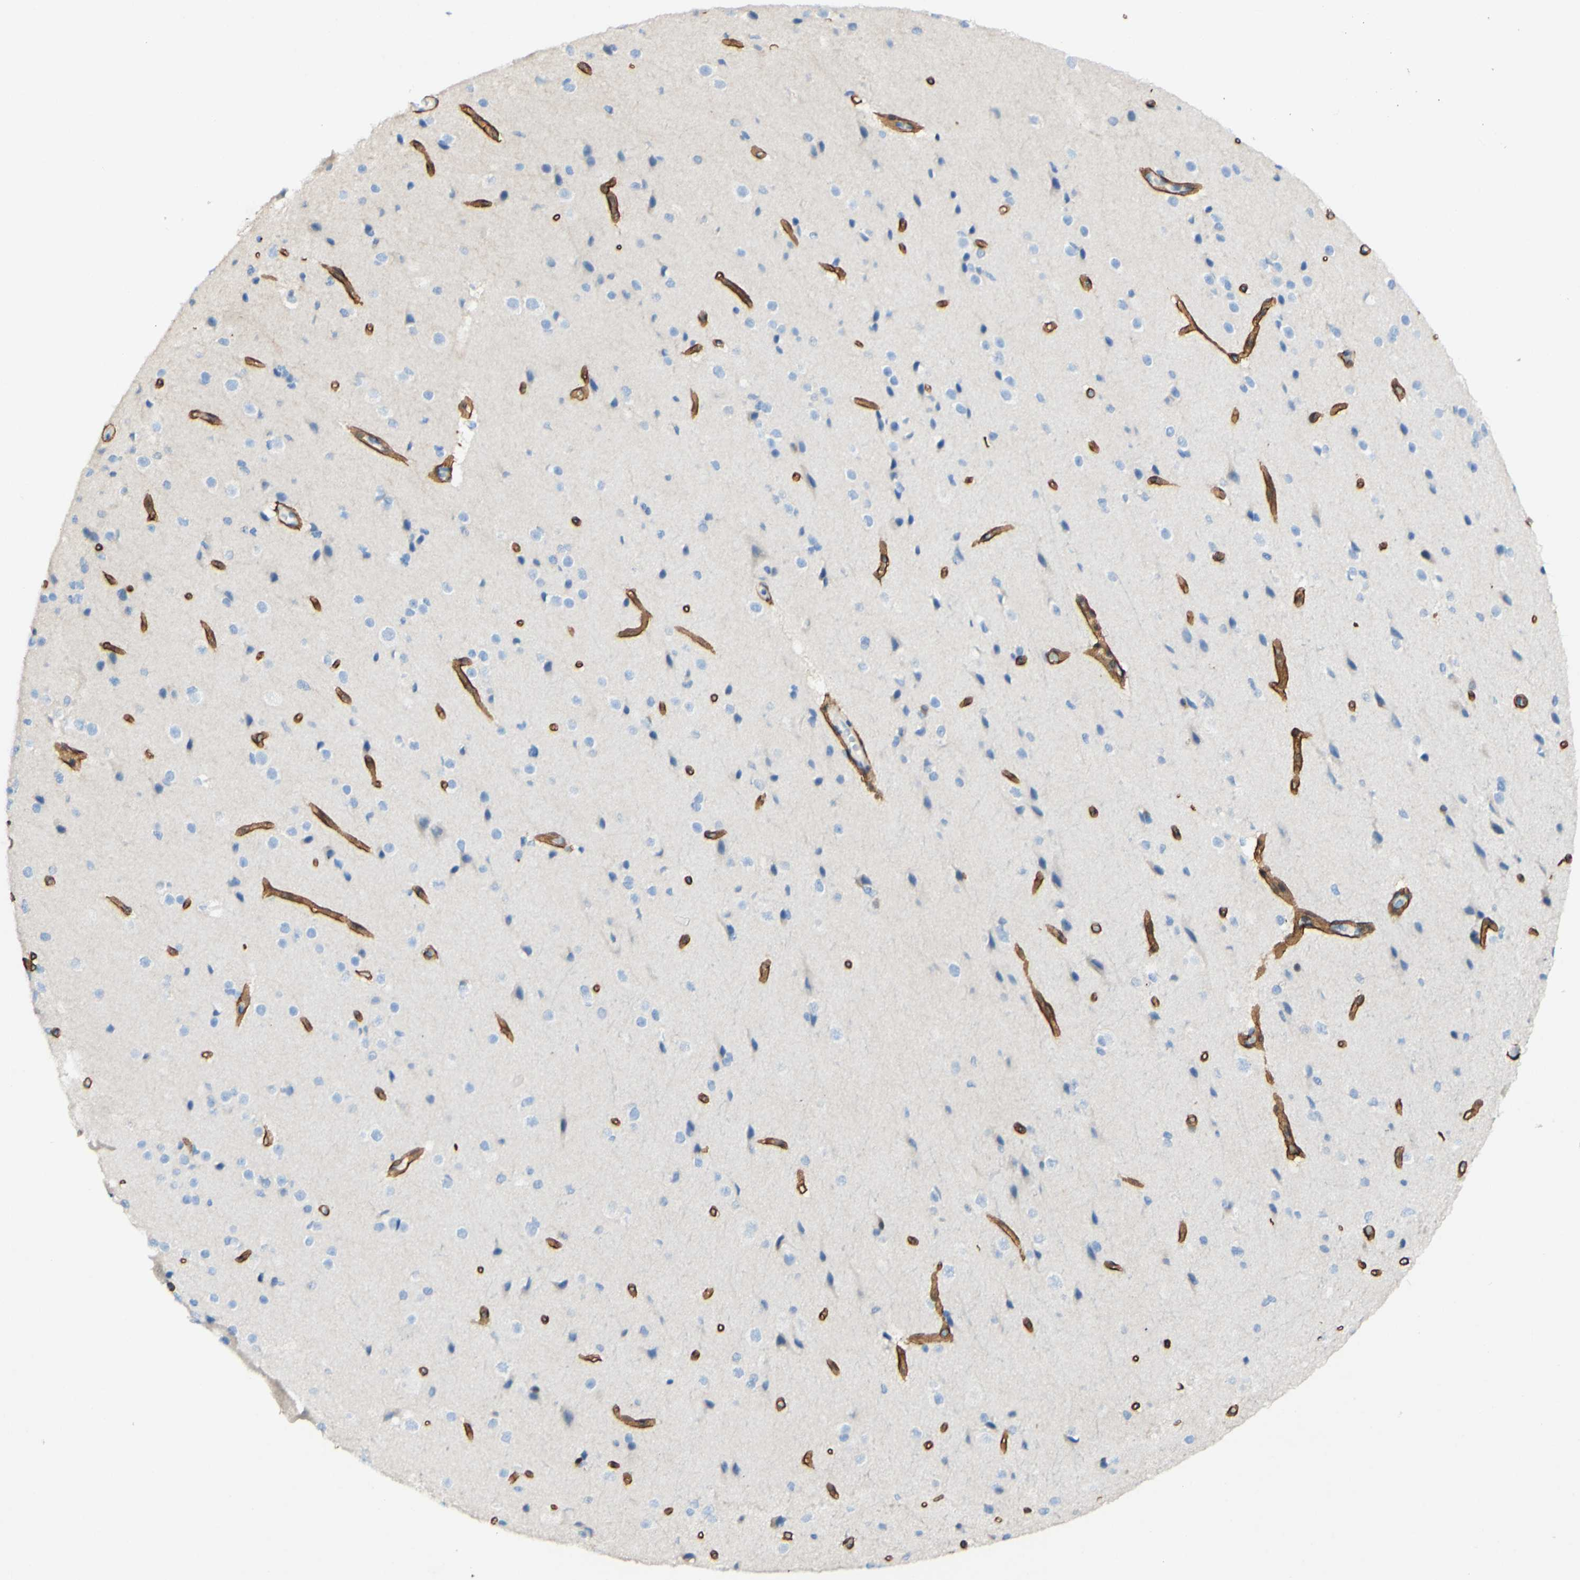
{"staining": {"intensity": "strong", "quantity": "25%-75%", "location": "cytoplasmic/membranous"}, "tissue": "cerebral cortex", "cell_type": "Endothelial cells", "image_type": "normal", "snomed": [{"axis": "morphology", "description": "Normal tissue, NOS"}, {"axis": "morphology", "description": "Developmental malformation"}, {"axis": "topography", "description": "Cerebral cortex"}], "caption": "IHC image of normal cerebral cortex stained for a protein (brown), which shows high levels of strong cytoplasmic/membranous positivity in about 25%-75% of endothelial cells.", "gene": "FGF4", "patient": {"sex": "female", "age": 30}}